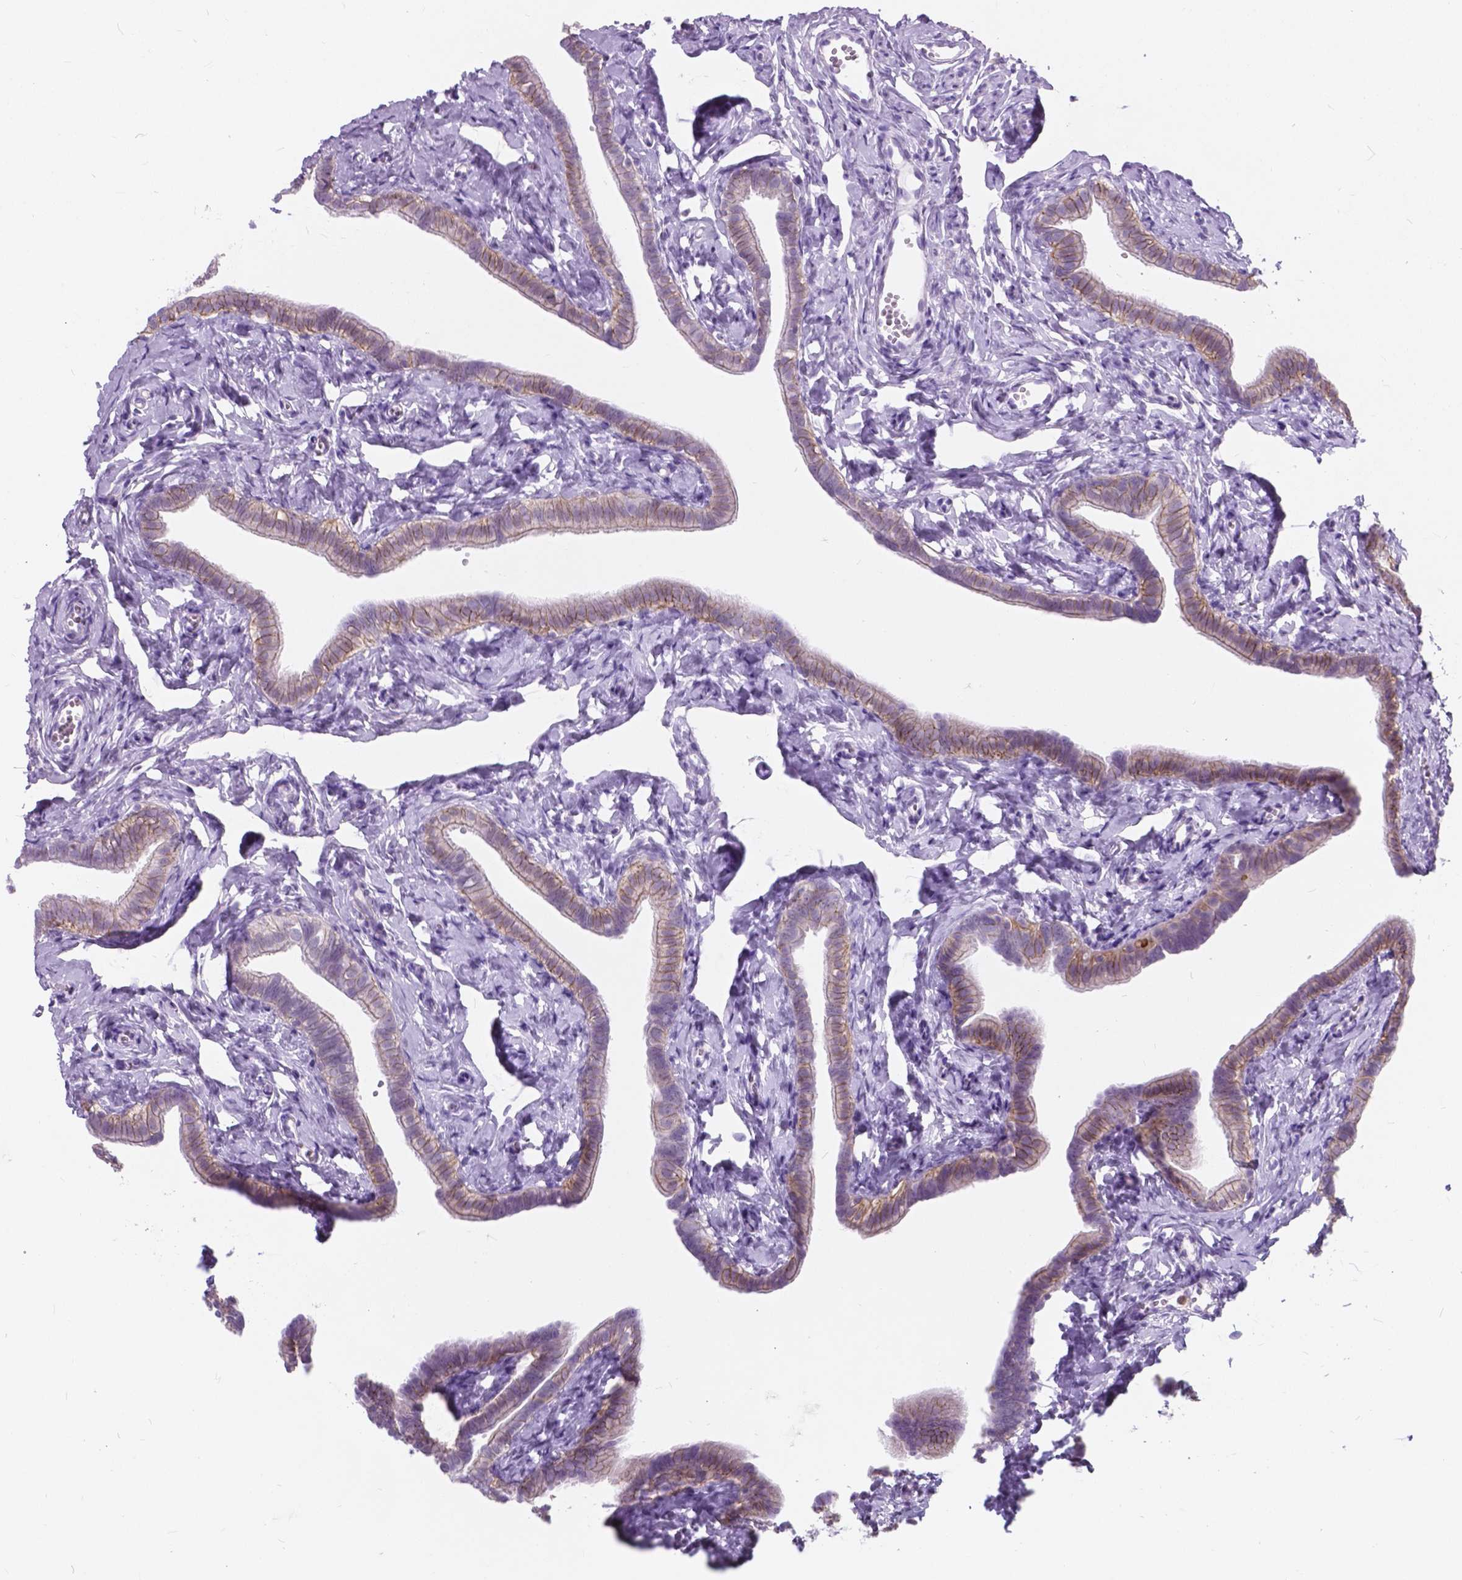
{"staining": {"intensity": "weak", "quantity": "25%-75%", "location": "cytoplasmic/membranous"}, "tissue": "fallopian tube", "cell_type": "Glandular cells", "image_type": "normal", "snomed": [{"axis": "morphology", "description": "Normal tissue, NOS"}, {"axis": "topography", "description": "Fallopian tube"}], "caption": "The immunohistochemical stain highlights weak cytoplasmic/membranous staining in glandular cells of benign fallopian tube.", "gene": "KIAA0040", "patient": {"sex": "female", "age": 41}}